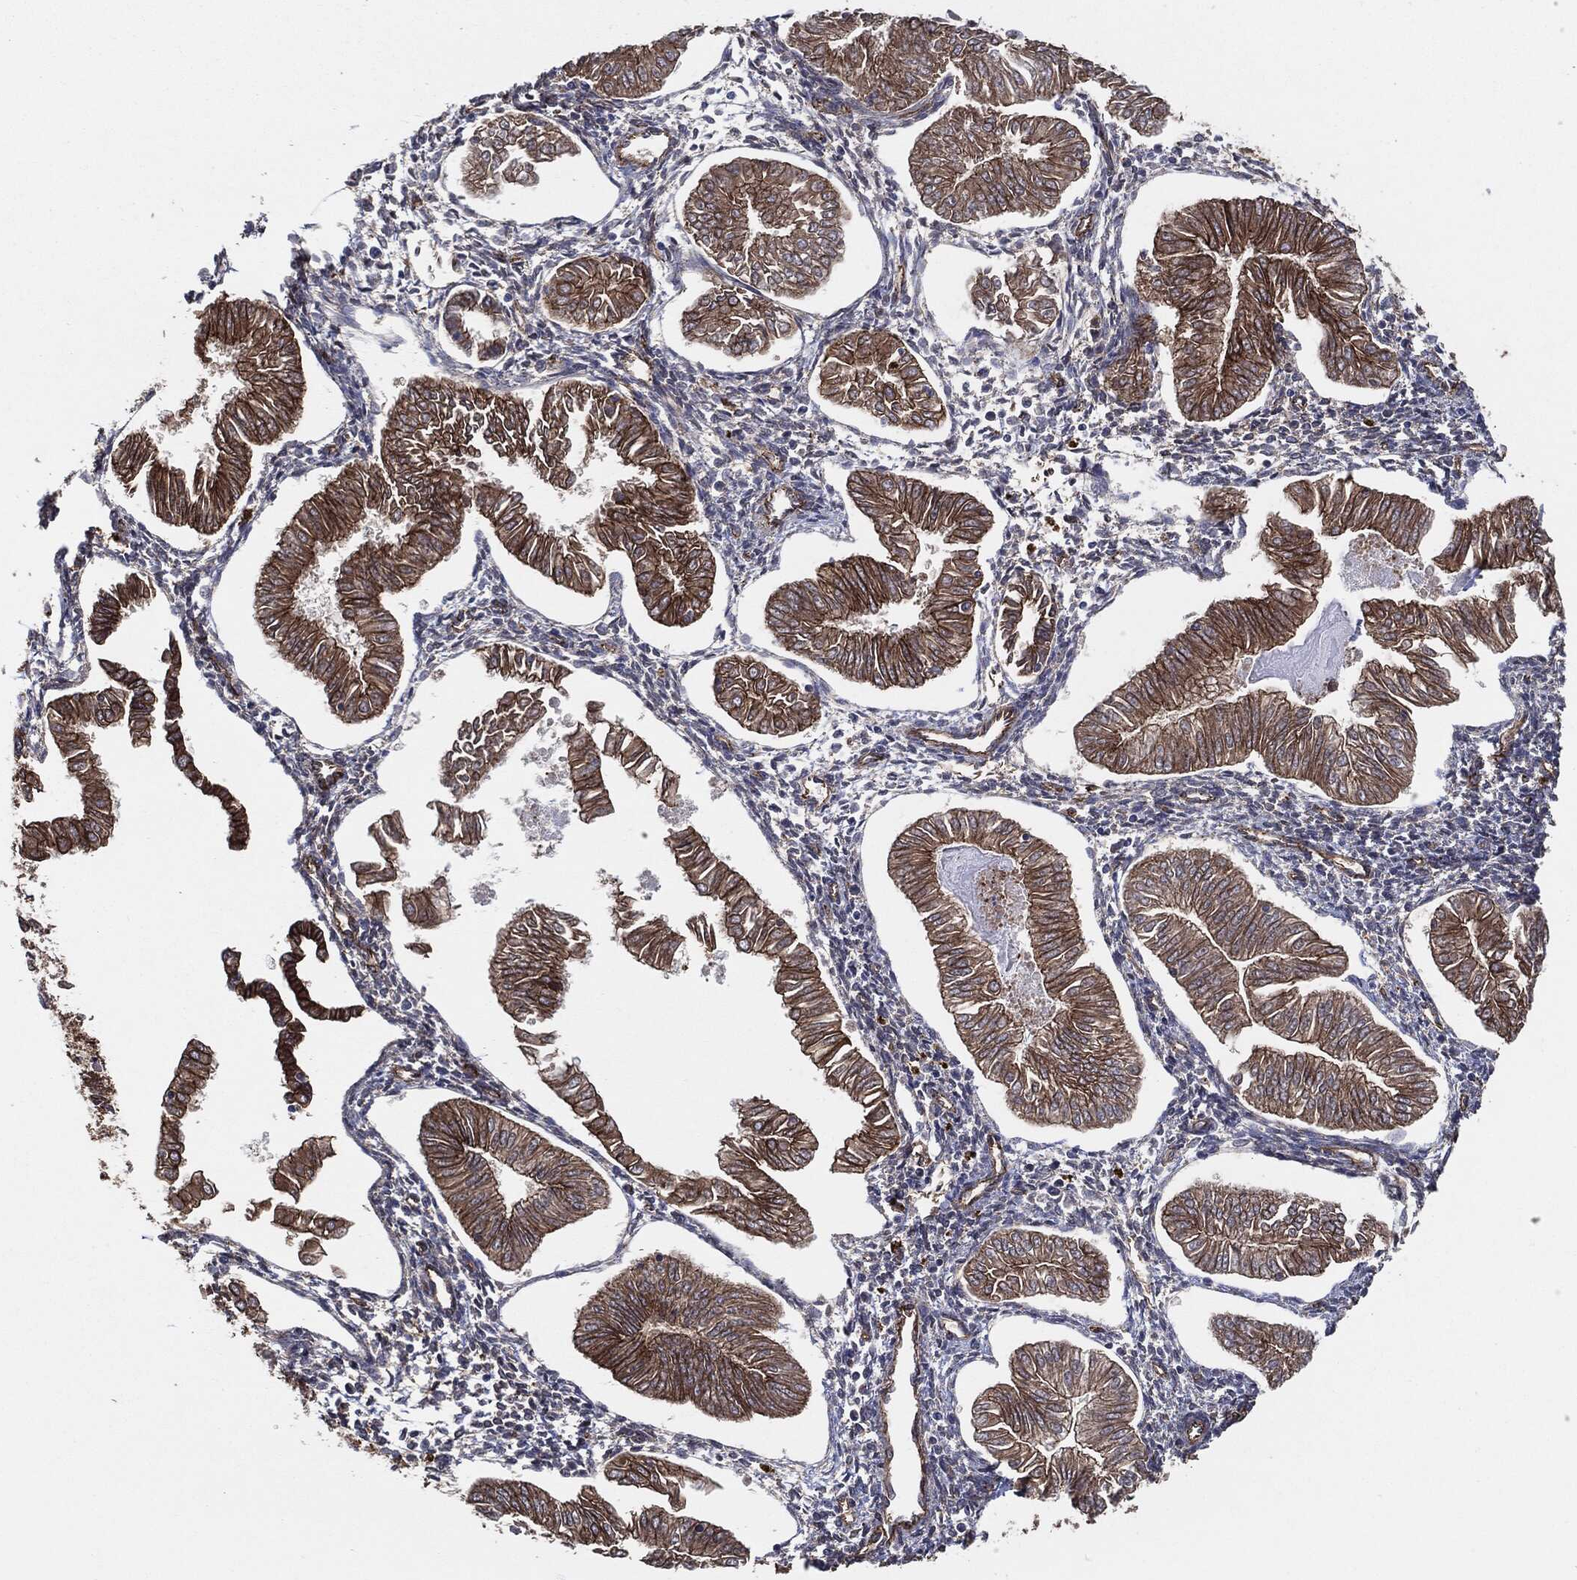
{"staining": {"intensity": "strong", "quantity": "25%-75%", "location": "cytoplasmic/membranous"}, "tissue": "endometrial cancer", "cell_type": "Tumor cells", "image_type": "cancer", "snomed": [{"axis": "morphology", "description": "Adenocarcinoma, NOS"}, {"axis": "topography", "description": "Endometrium"}], "caption": "Approximately 25%-75% of tumor cells in endometrial adenocarcinoma exhibit strong cytoplasmic/membranous protein expression as visualized by brown immunohistochemical staining.", "gene": "CTNNA1", "patient": {"sex": "female", "age": 53}}